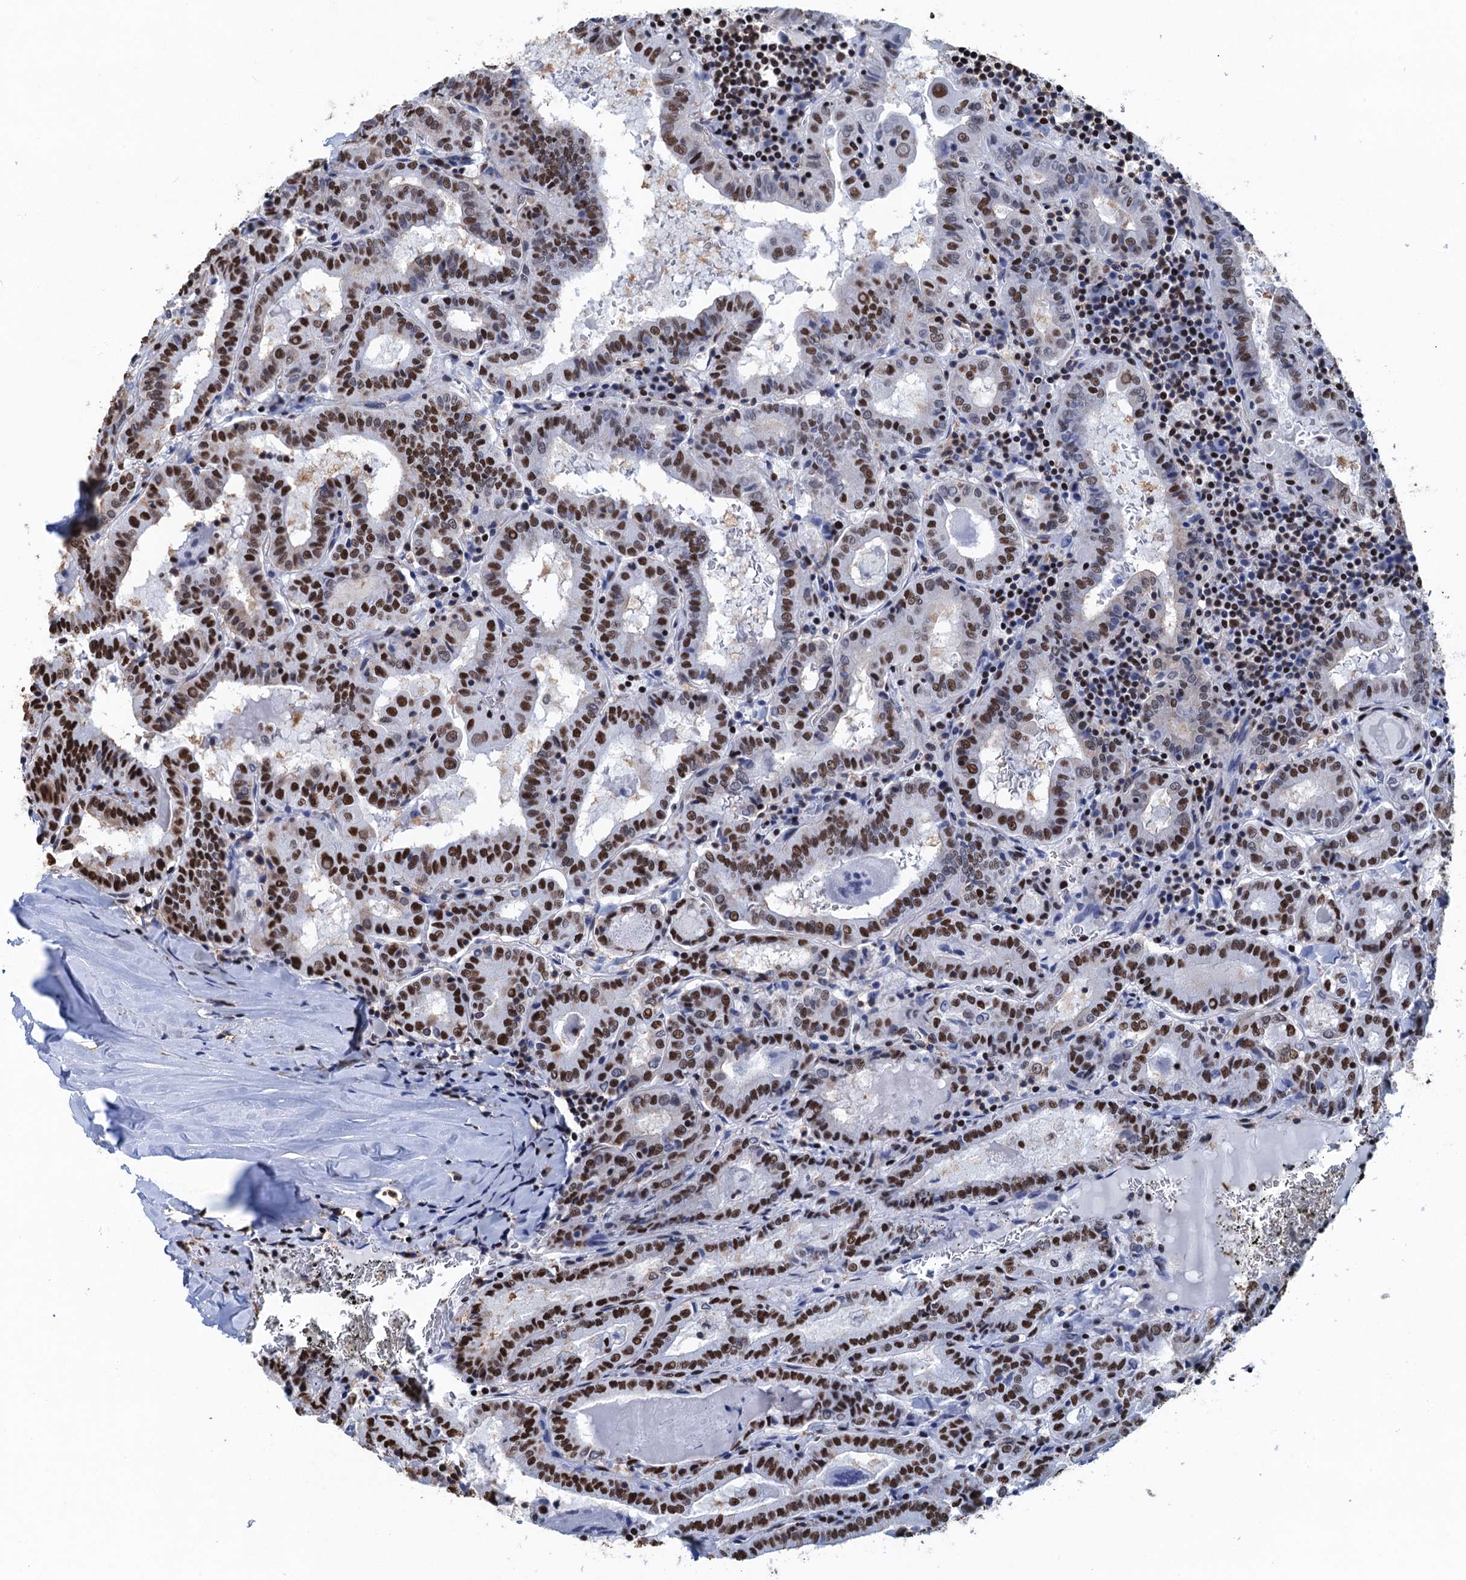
{"staining": {"intensity": "strong", "quantity": ">75%", "location": "nuclear"}, "tissue": "thyroid cancer", "cell_type": "Tumor cells", "image_type": "cancer", "snomed": [{"axis": "morphology", "description": "Papillary adenocarcinoma, NOS"}, {"axis": "topography", "description": "Thyroid gland"}], "caption": "Thyroid papillary adenocarcinoma stained with a brown dye demonstrates strong nuclear positive positivity in about >75% of tumor cells.", "gene": "UBA2", "patient": {"sex": "female", "age": 72}}